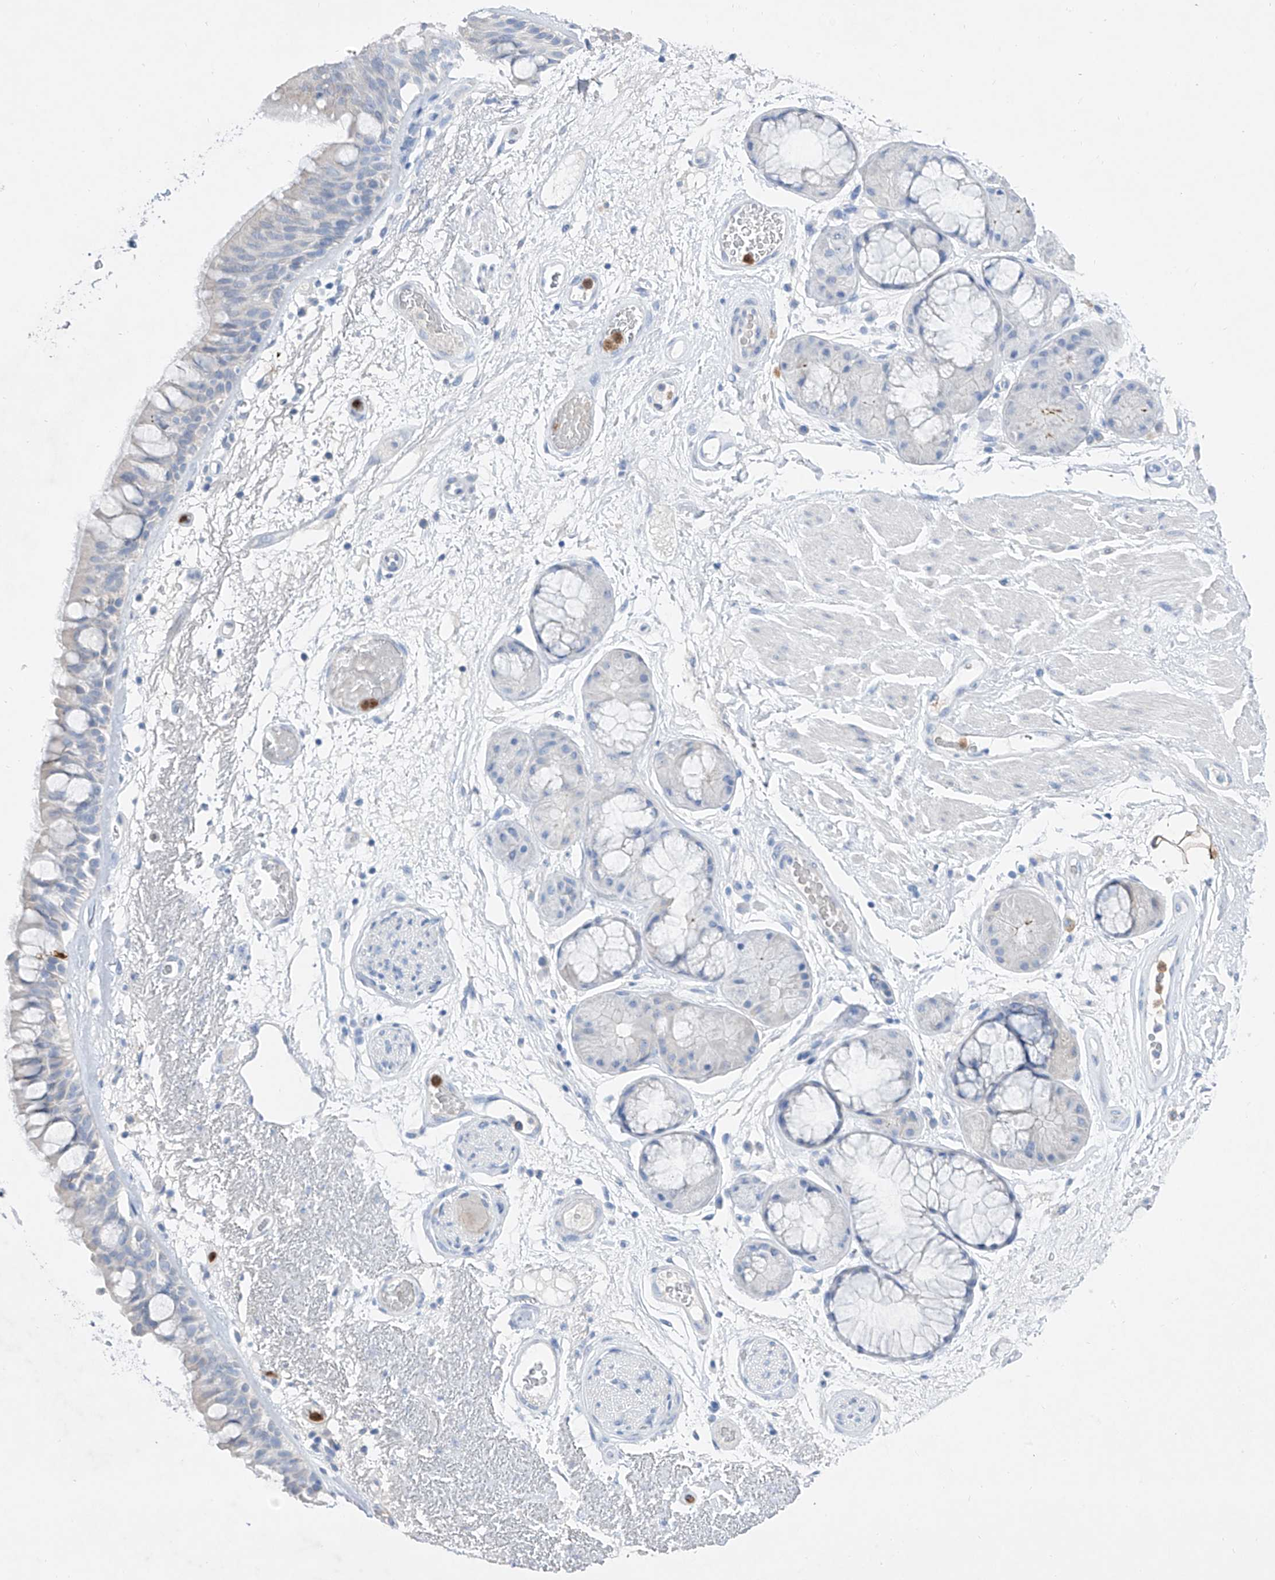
{"staining": {"intensity": "negative", "quantity": "none", "location": "none"}, "tissue": "bronchus", "cell_type": "Respiratory epithelial cells", "image_type": "normal", "snomed": [{"axis": "morphology", "description": "Normal tissue, NOS"}, {"axis": "morphology", "description": "Squamous cell carcinoma, NOS"}, {"axis": "topography", "description": "Lymph node"}, {"axis": "topography", "description": "Bronchus"}, {"axis": "topography", "description": "Lung"}], "caption": "This histopathology image is of benign bronchus stained with IHC to label a protein in brown with the nuclei are counter-stained blue. There is no staining in respiratory epithelial cells.", "gene": "TM7SF2", "patient": {"sex": "male", "age": 66}}